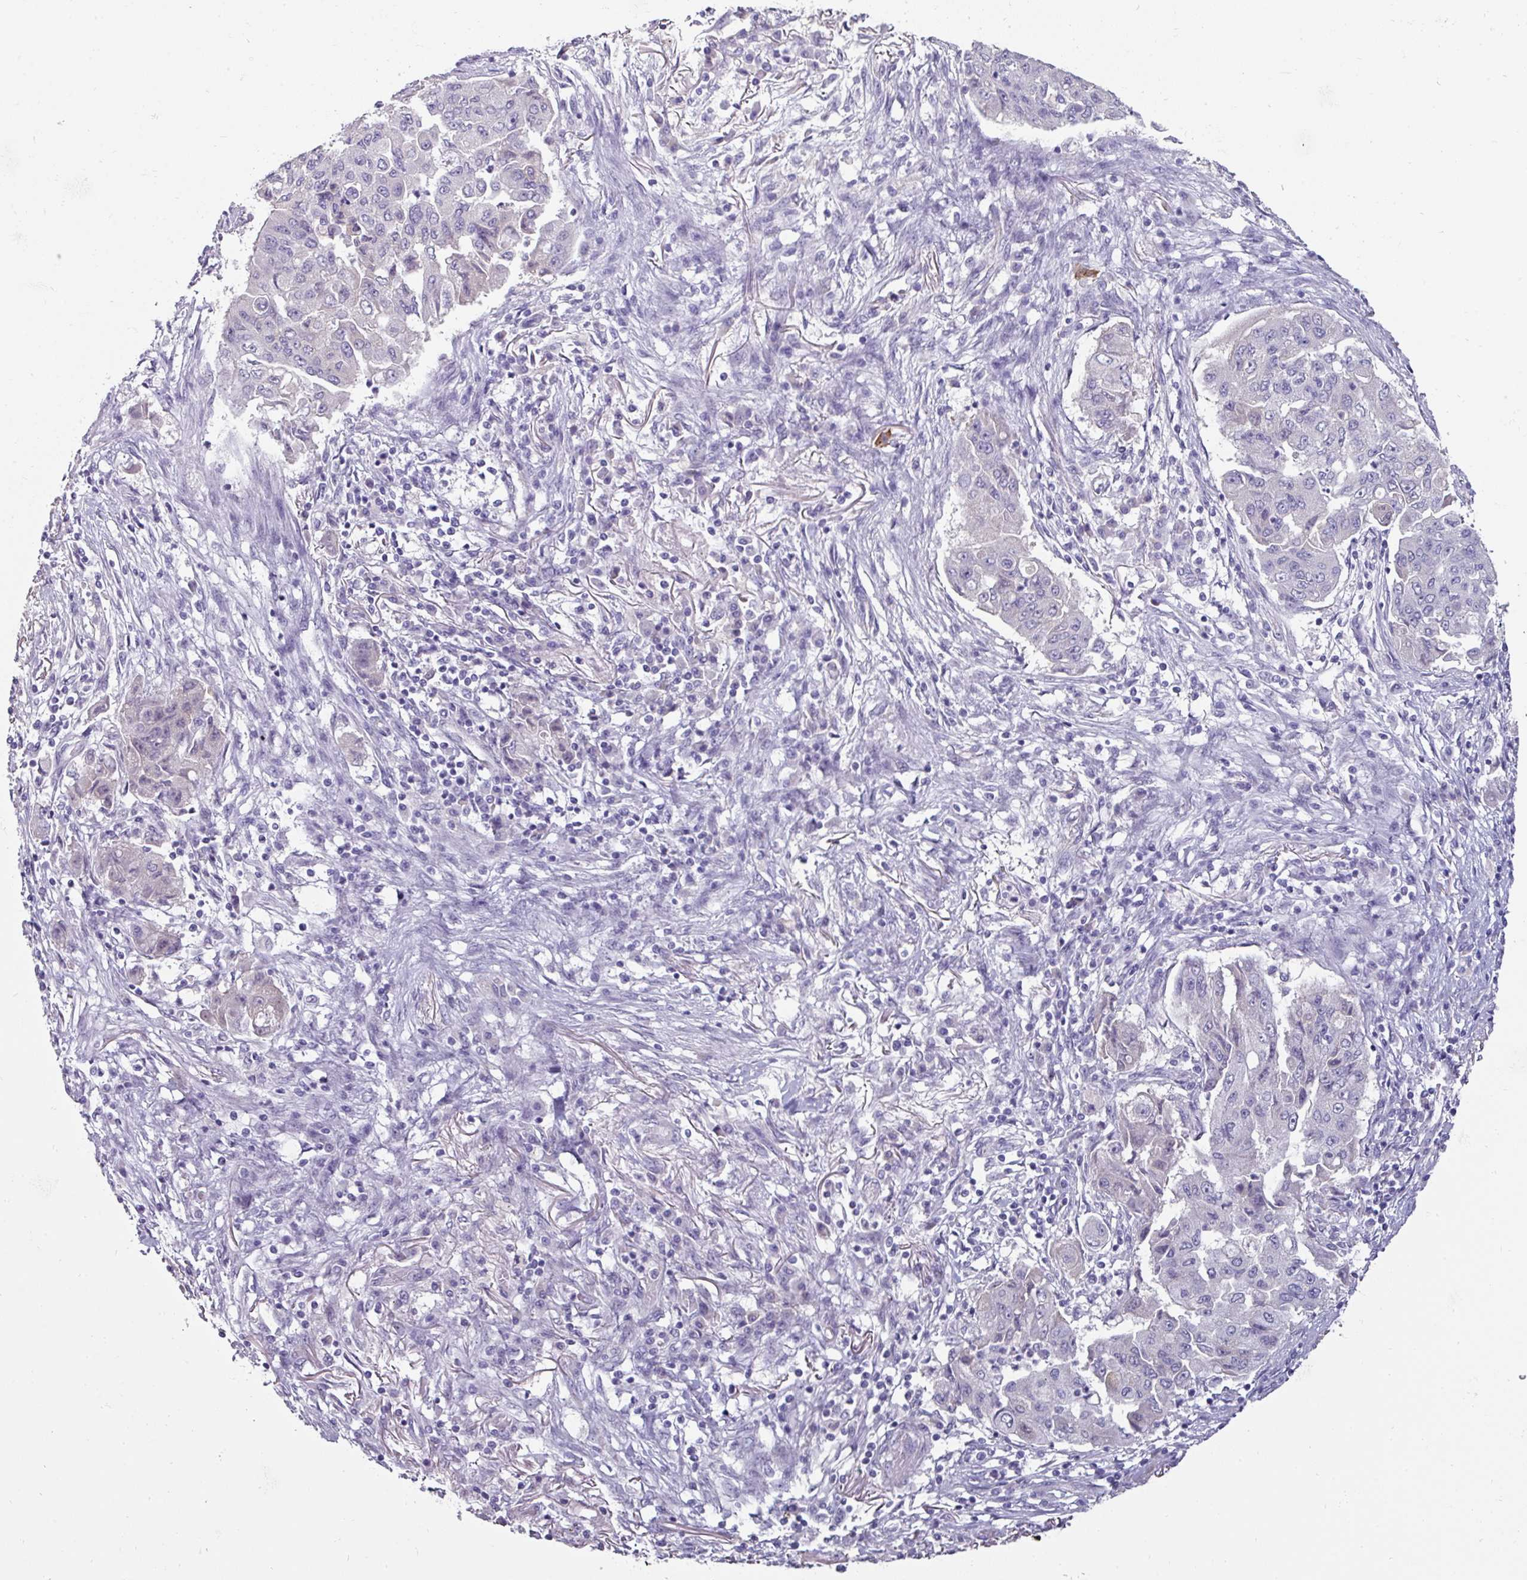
{"staining": {"intensity": "negative", "quantity": "none", "location": "none"}, "tissue": "lung cancer", "cell_type": "Tumor cells", "image_type": "cancer", "snomed": [{"axis": "morphology", "description": "Squamous cell carcinoma, NOS"}, {"axis": "topography", "description": "Lung"}], "caption": "Tumor cells are negative for protein expression in human squamous cell carcinoma (lung).", "gene": "EYA3", "patient": {"sex": "male", "age": 74}}